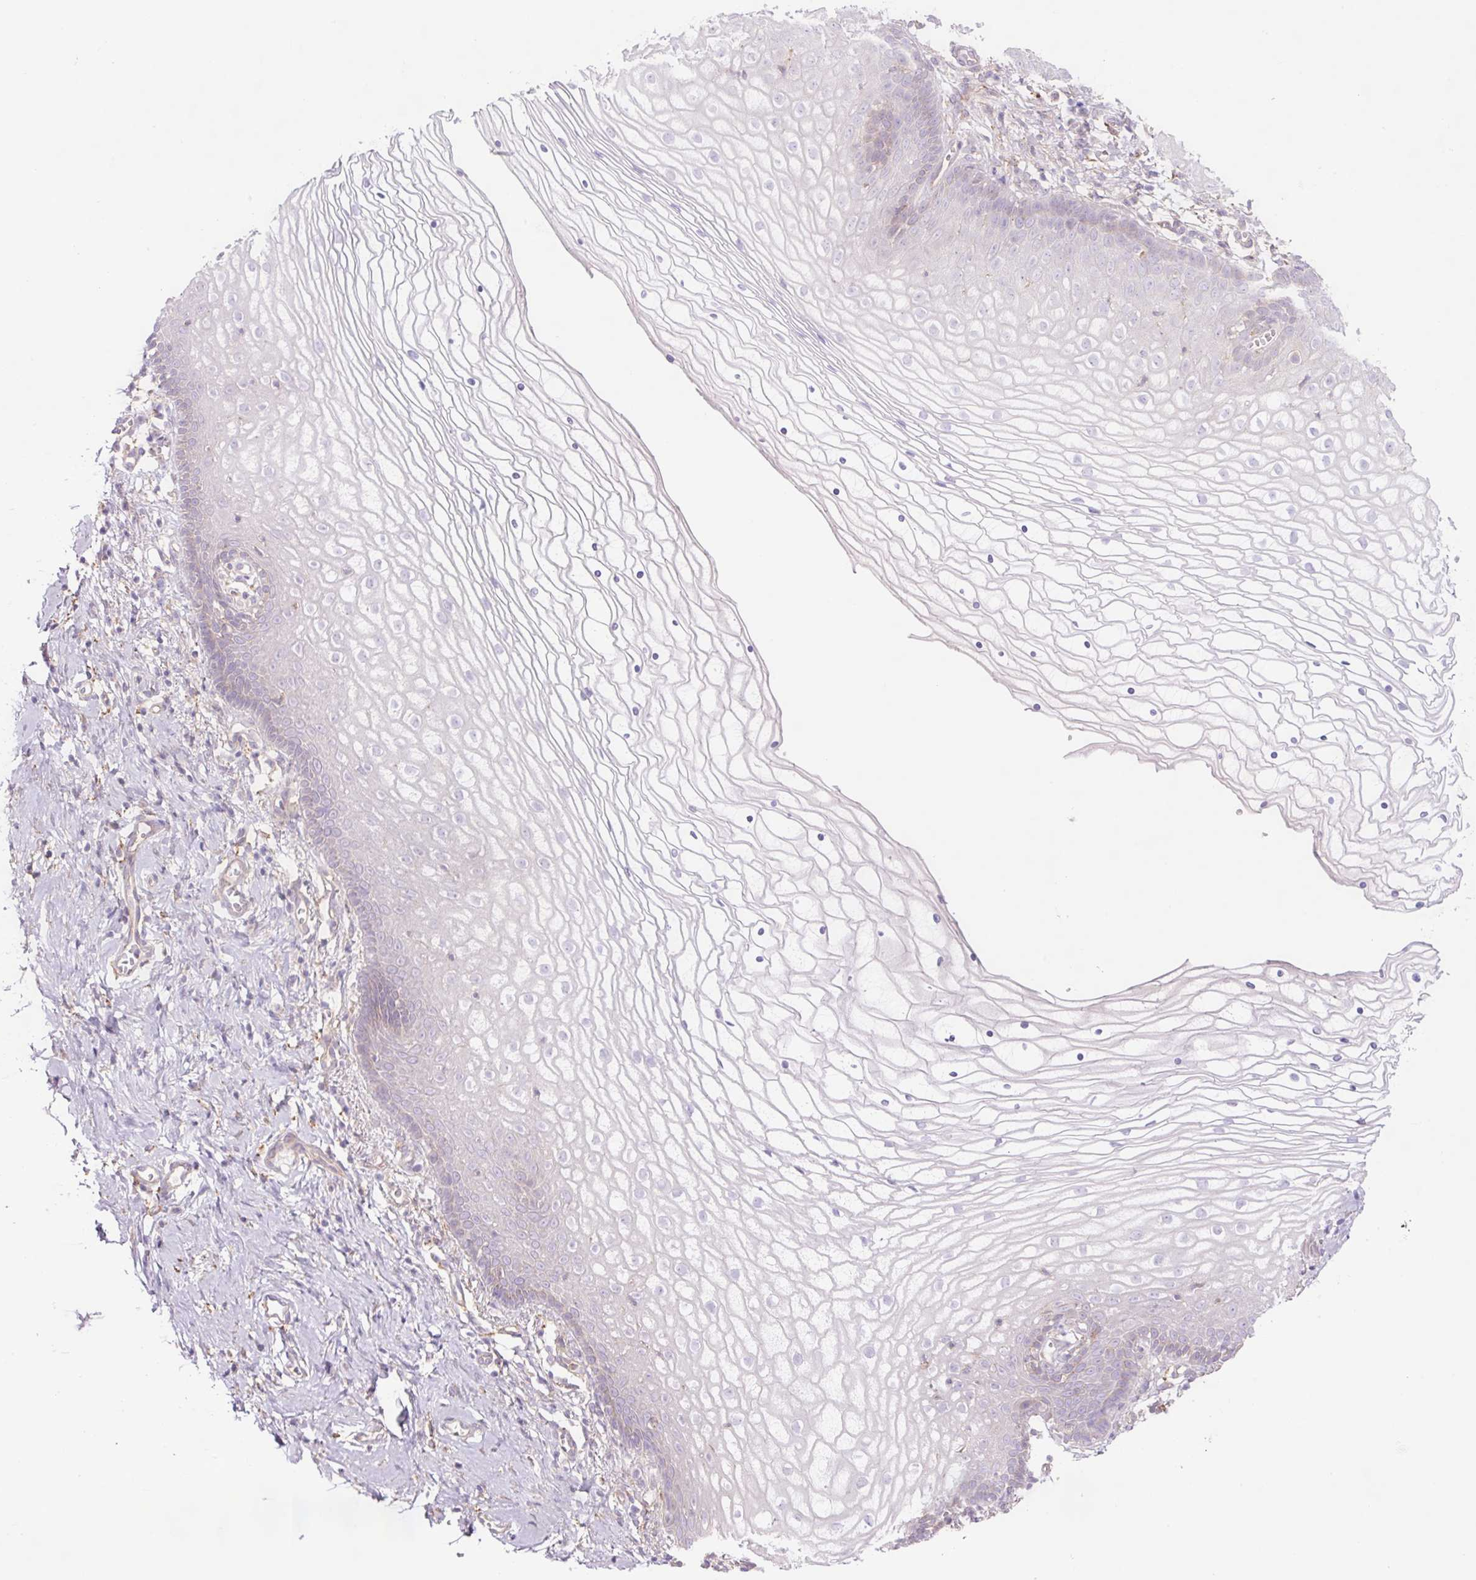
{"staining": {"intensity": "strong", "quantity": "<25%", "location": "cytoplasmic/membranous"}, "tissue": "vagina", "cell_type": "Squamous epithelial cells", "image_type": "normal", "snomed": [{"axis": "morphology", "description": "Normal tissue, NOS"}, {"axis": "topography", "description": "Vagina"}], "caption": "A micrograph of vagina stained for a protein reveals strong cytoplasmic/membranous brown staining in squamous epithelial cells.", "gene": "SH2D6", "patient": {"sex": "female", "age": 56}}